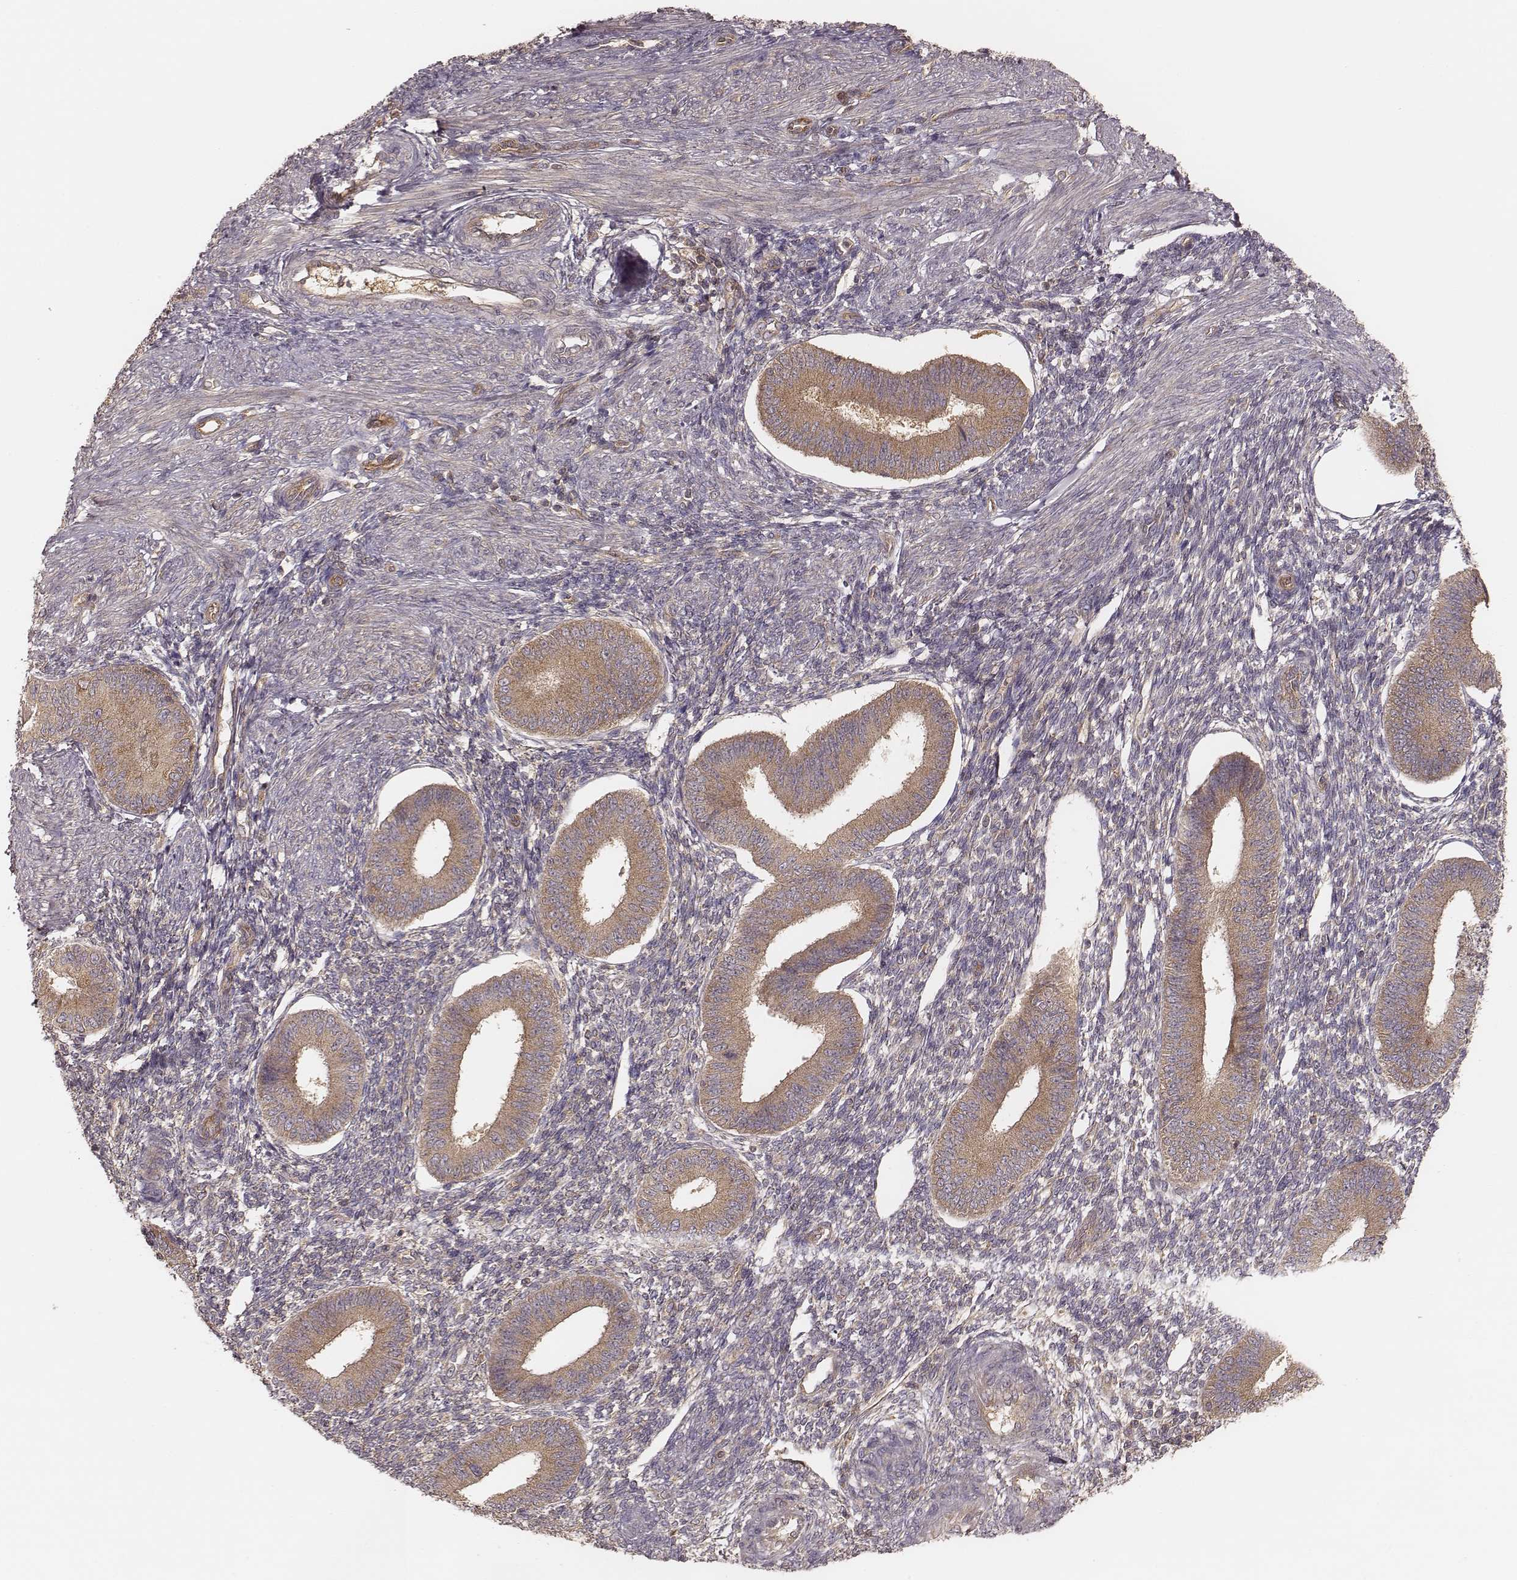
{"staining": {"intensity": "negative", "quantity": "none", "location": "none"}, "tissue": "endometrium", "cell_type": "Cells in endometrial stroma", "image_type": "normal", "snomed": [{"axis": "morphology", "description": "Normal tissue, NOS"}, {"axis": "topography", "description": "Endometrium"}], "caption": "DAB (3,3'-diaminobenzidine) immunohistochemical staining of normal endometrium shows no significant positivity in cells in endometrial stroma.", "gene": "CARS1", "patient": {"sex": "female", "age": 39}}